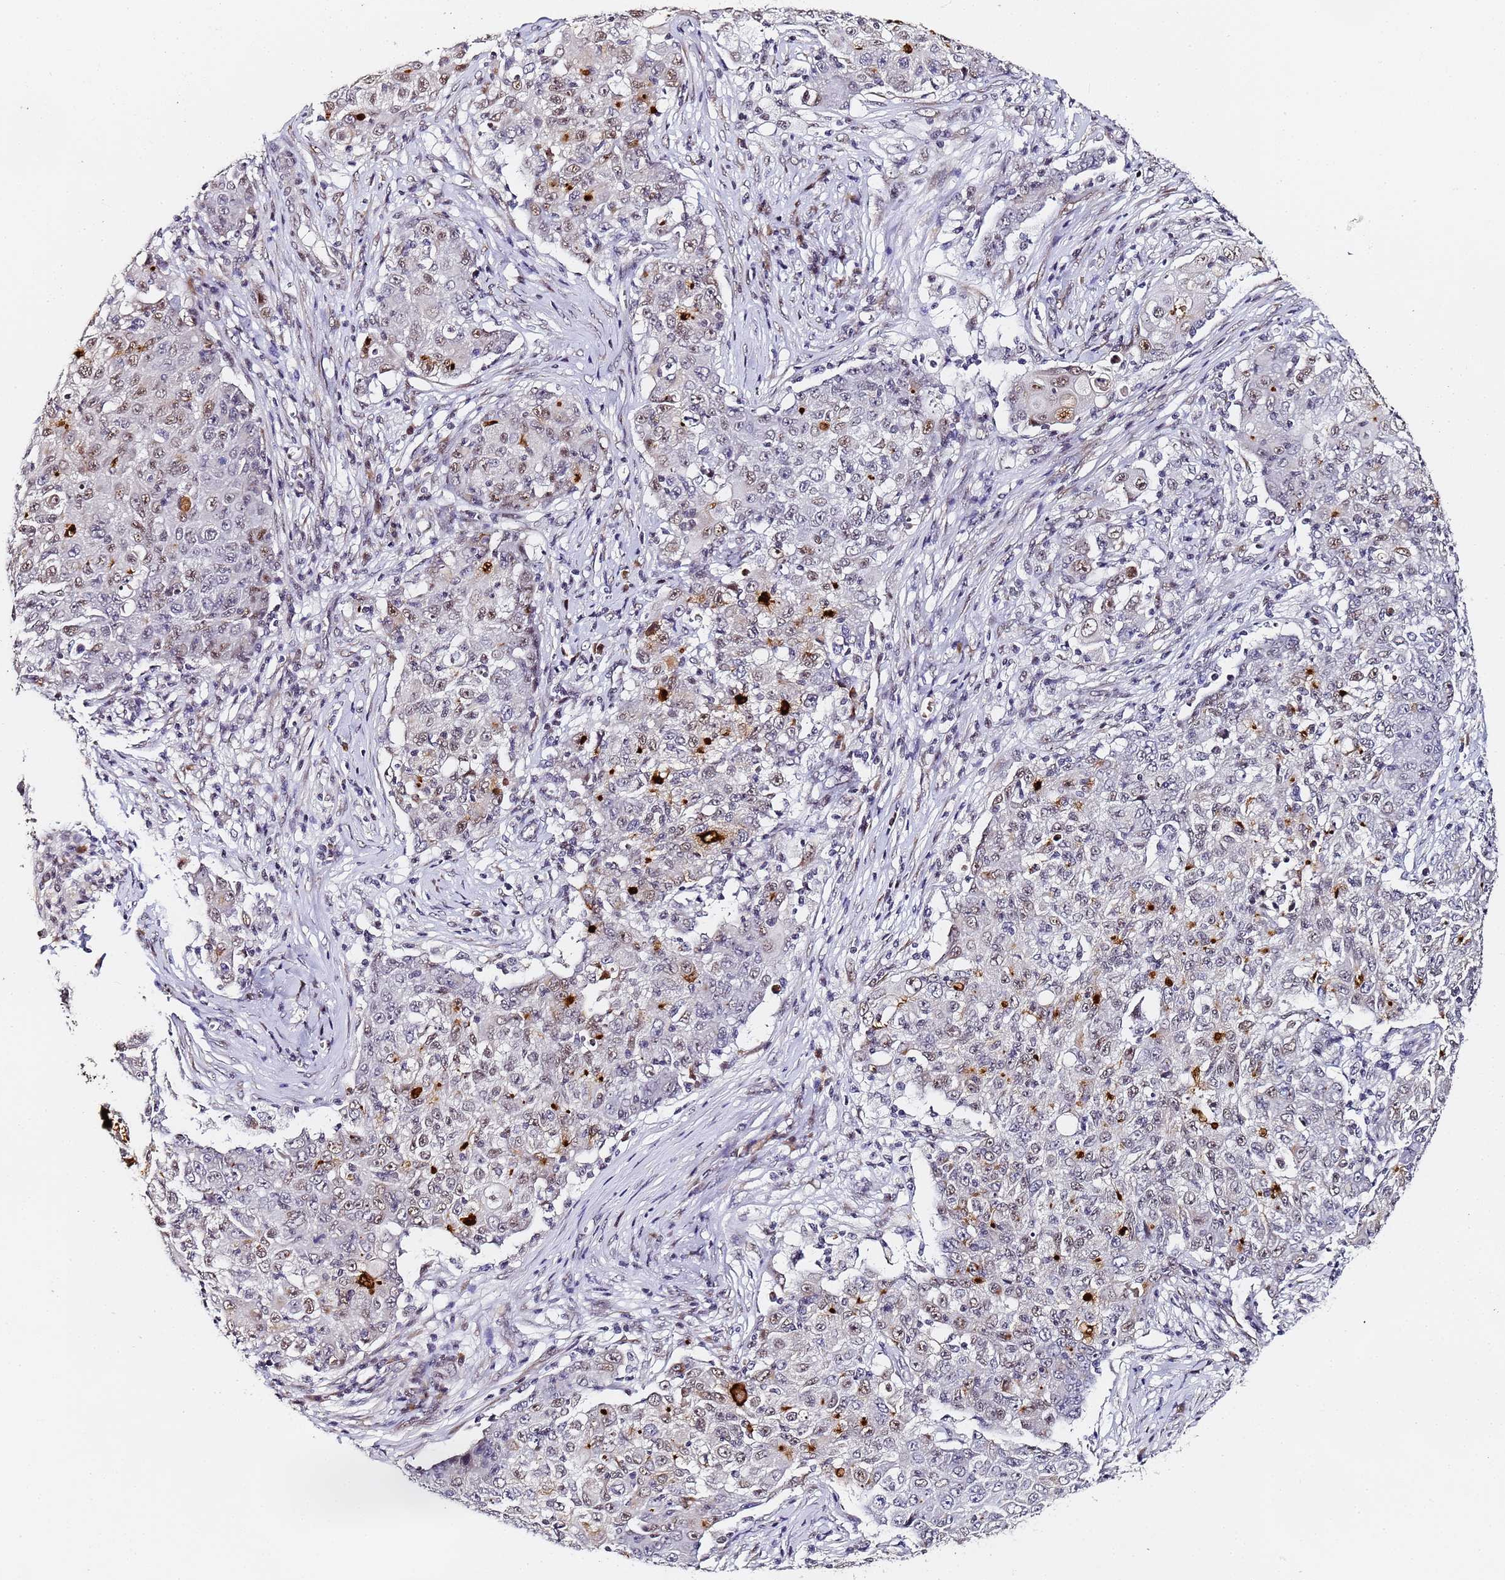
{"staining": {"intensity": "moderate", "quantity": "<25%", "location": "nuclear"}, "tissue": "ovarian cancer", "cell_type": "Tumor cells", "image_type": "cancer", "snomed": [{"axis": "morphology", "description": "Carcinoma, endometroid"}, {"axis": "topography", "description": "Ovary"}], "caption": "Approximately <25% of tumor cells in endometroid carcinoma (ovarian) show moderate nuclear protein expression as visualized by brown immunohistochemical staining.", "gene": "FNBP4", "patient": {"sex": "female", "age": 42}}